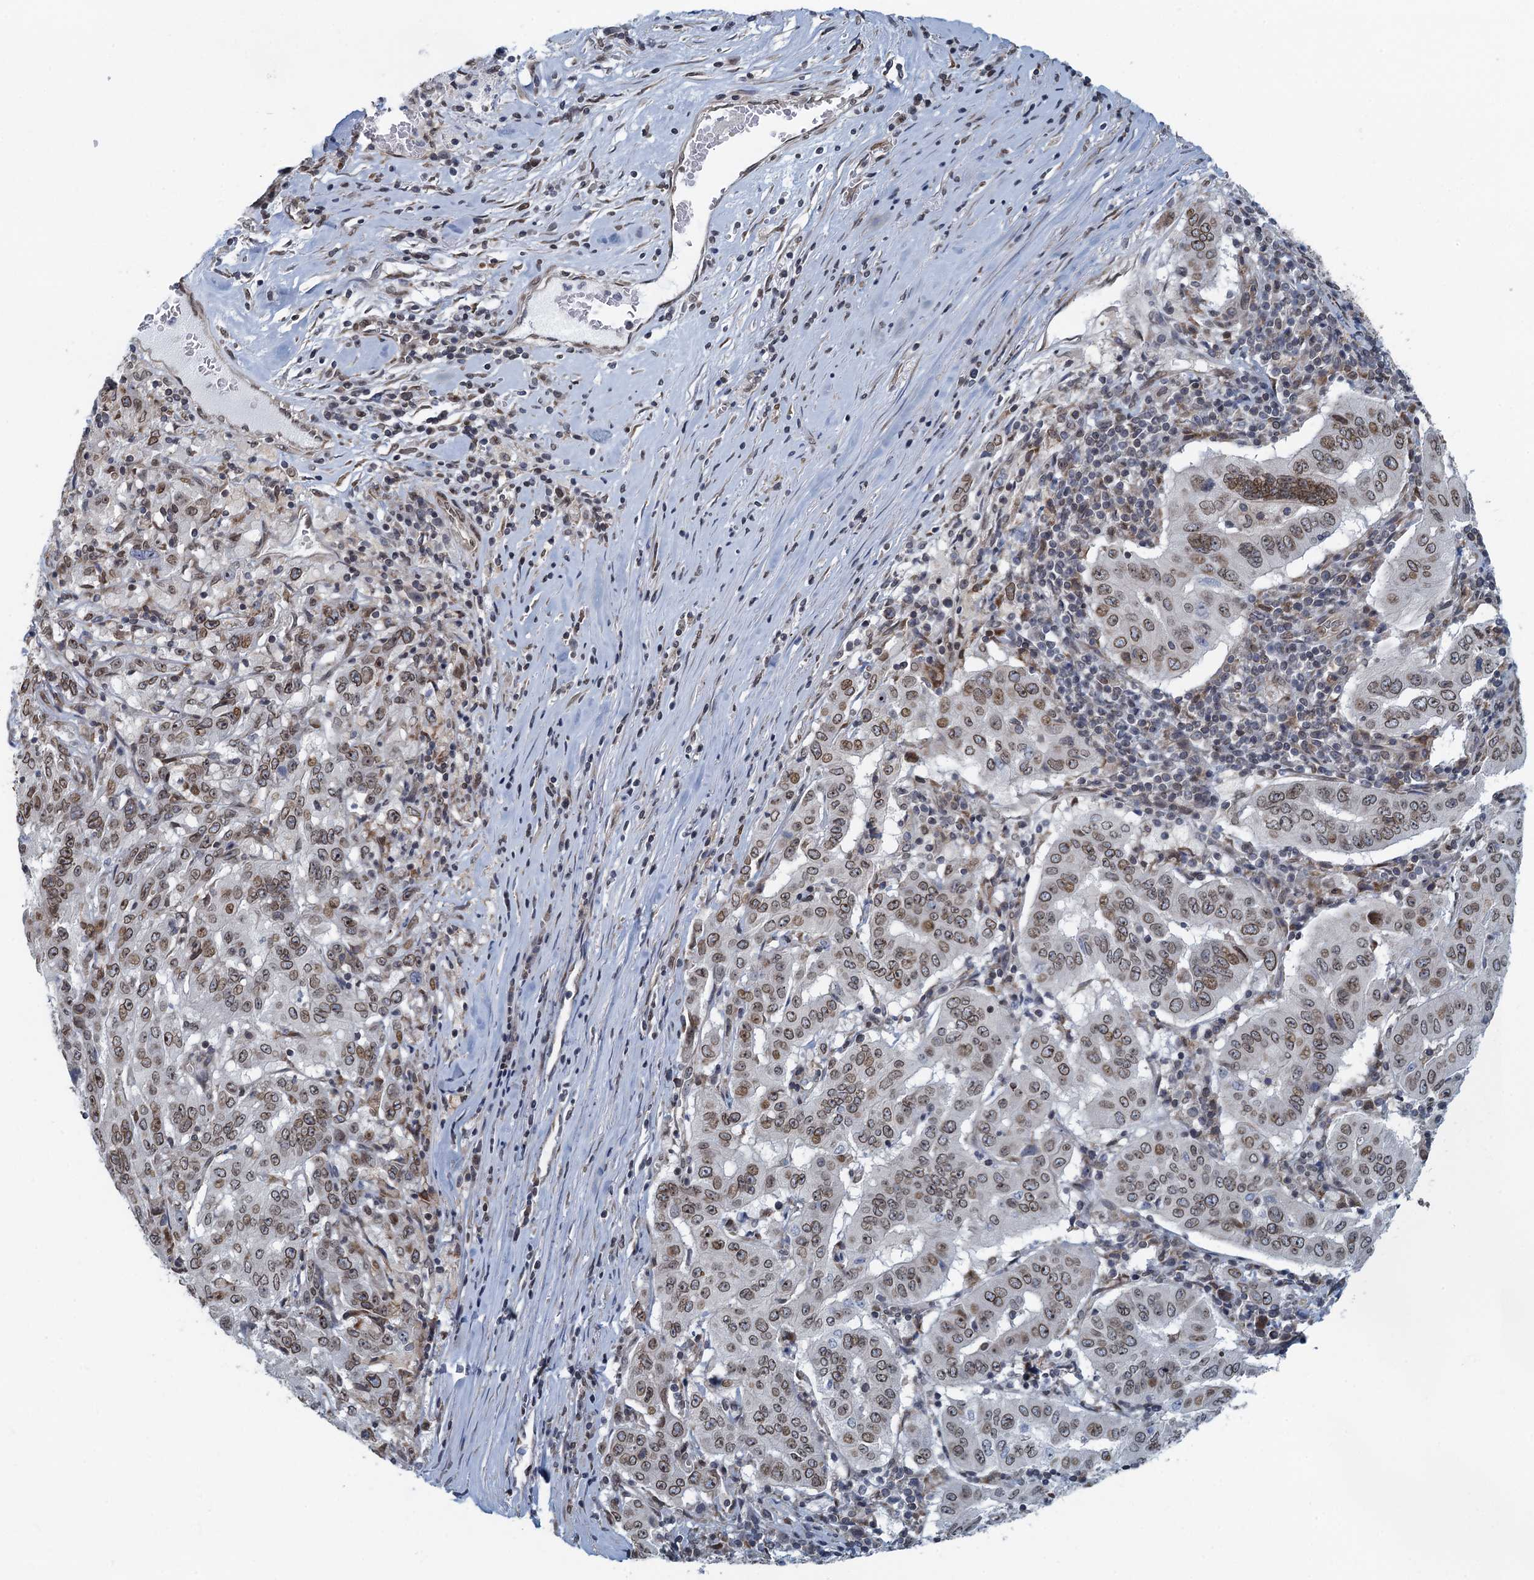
{"staining": {"intensity": "moderate", "quantity": ">75%", "location": "cytoplasmic/membranous,nuclear"}, "tissue": "pancreatic cancer", "cell_type": "Tumor cells", "image_type": "cancer", "snomed": [{"axis": "morphology", "description": "Adenocarcinoma, NOS"}, {"axis": "topography", "description": "Pancreas"}], "caption": "High-magnification brightfield microscopy of pancreatic adenocarcinoma stained with DAB (brown) and counterstained with hematoxylin (blue). tumor cells exhibit moderate cytoplasmic/membranous and nuclear positivity is seen in about>75% of cells. Using DAB (3,3'-diaminobenzidine) (brown) and hematoxylin (blue) stains, captured at high magnification using brightfield microscopy.", "gene": "CCDC34", "patient": {"sex": "male", "age": 63}}